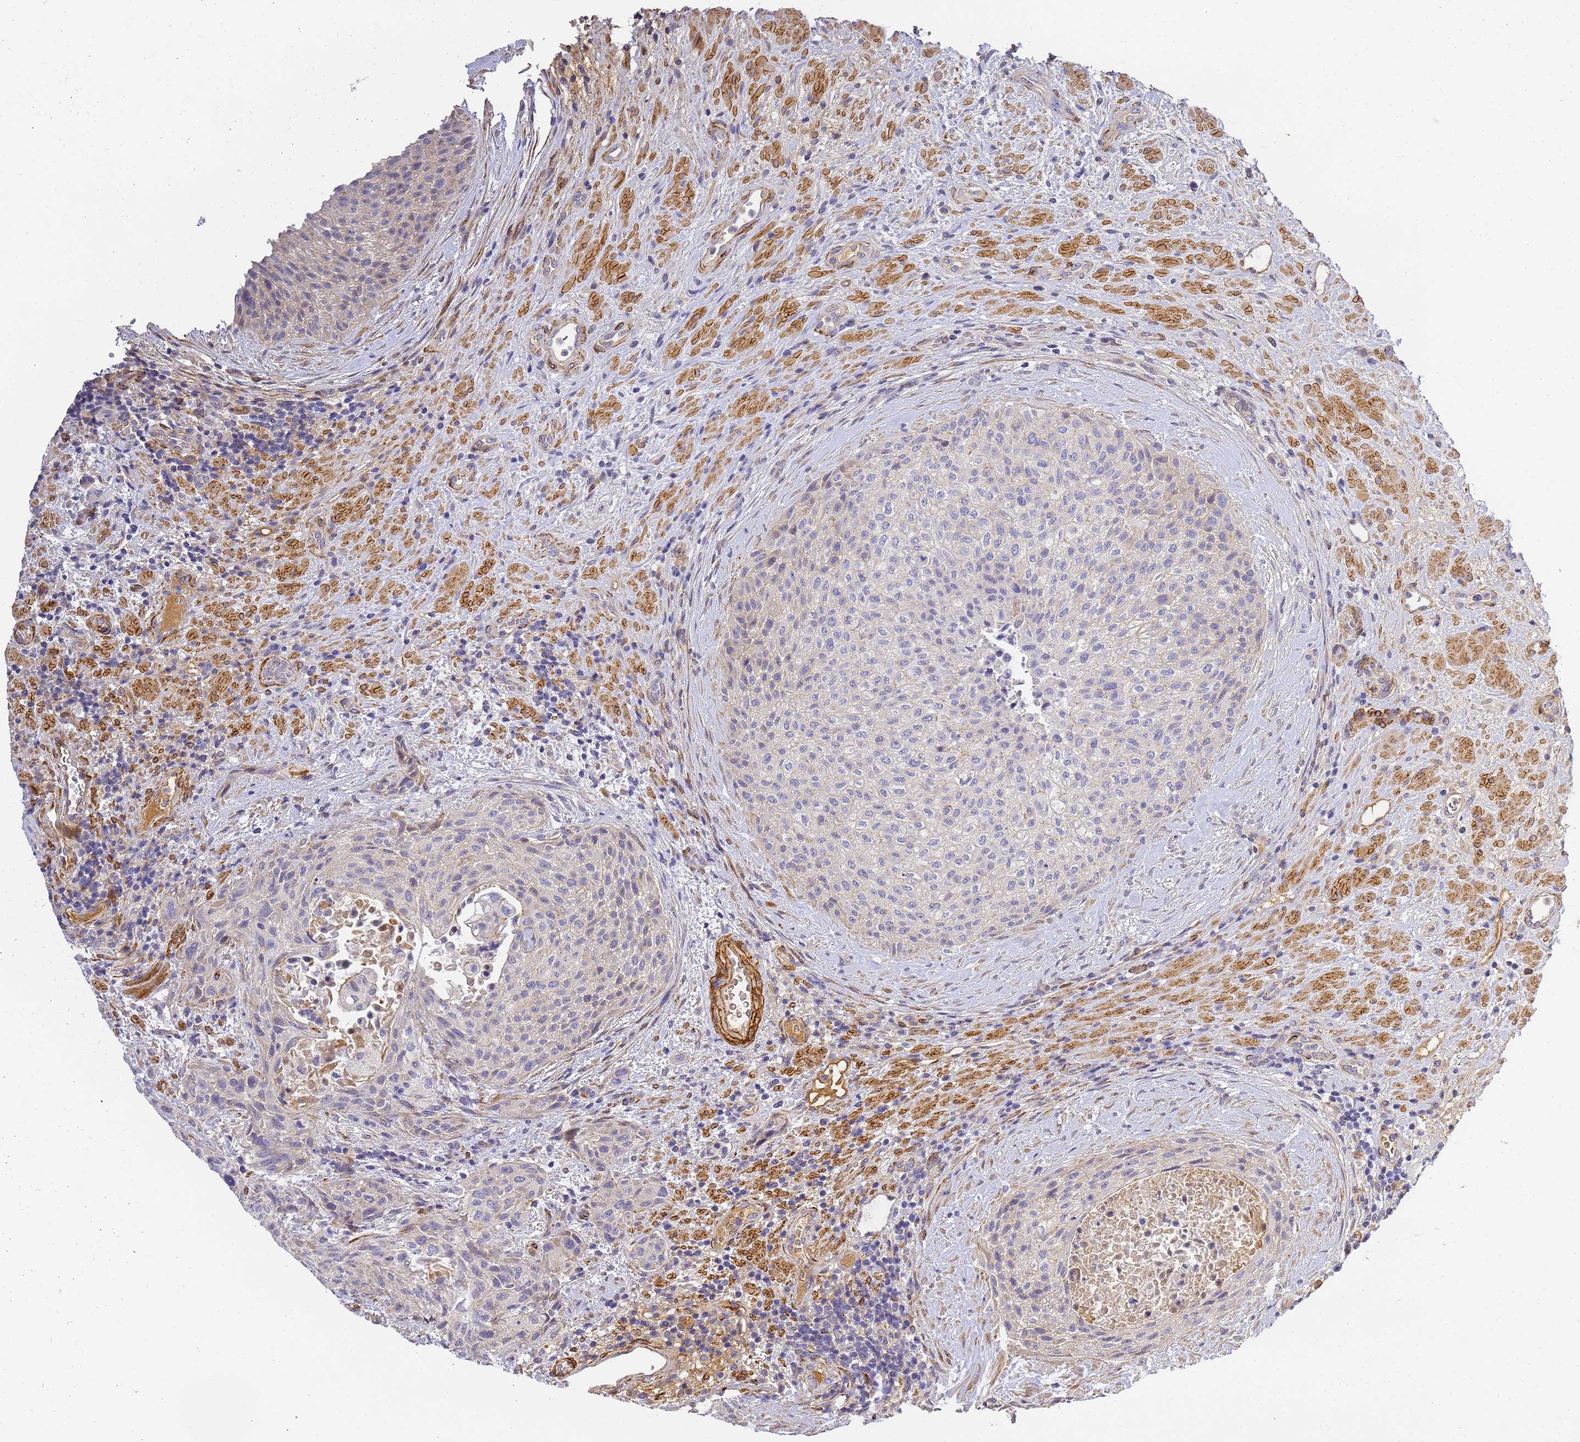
{"staining": {"intensity": "negative", "quantity": "none", "location": "none"}, "tissue": "urothelial cancer", "cell_type": "Tumor cells", "image_type": "cancer", "snomed": [{"axis": "morphology", "description": "Normal tissue, NOS"}, {"axis": "morphology", "description": "Urothelial carcinoma, NOS"}, {"axis": "topography", "description": "Urinary bladder"}, {"axis": "topography", "description": "Peripheral nerve tissue"}], "caption": "High magnification brightfield microscopy of transitional cell carcinoma stained with DAB (brown) and counterstained with hematoxylin (blue): tumor cells show no significant positivity.", "gene": "CFH", "patient": {"sex": "male", "age": 35}}